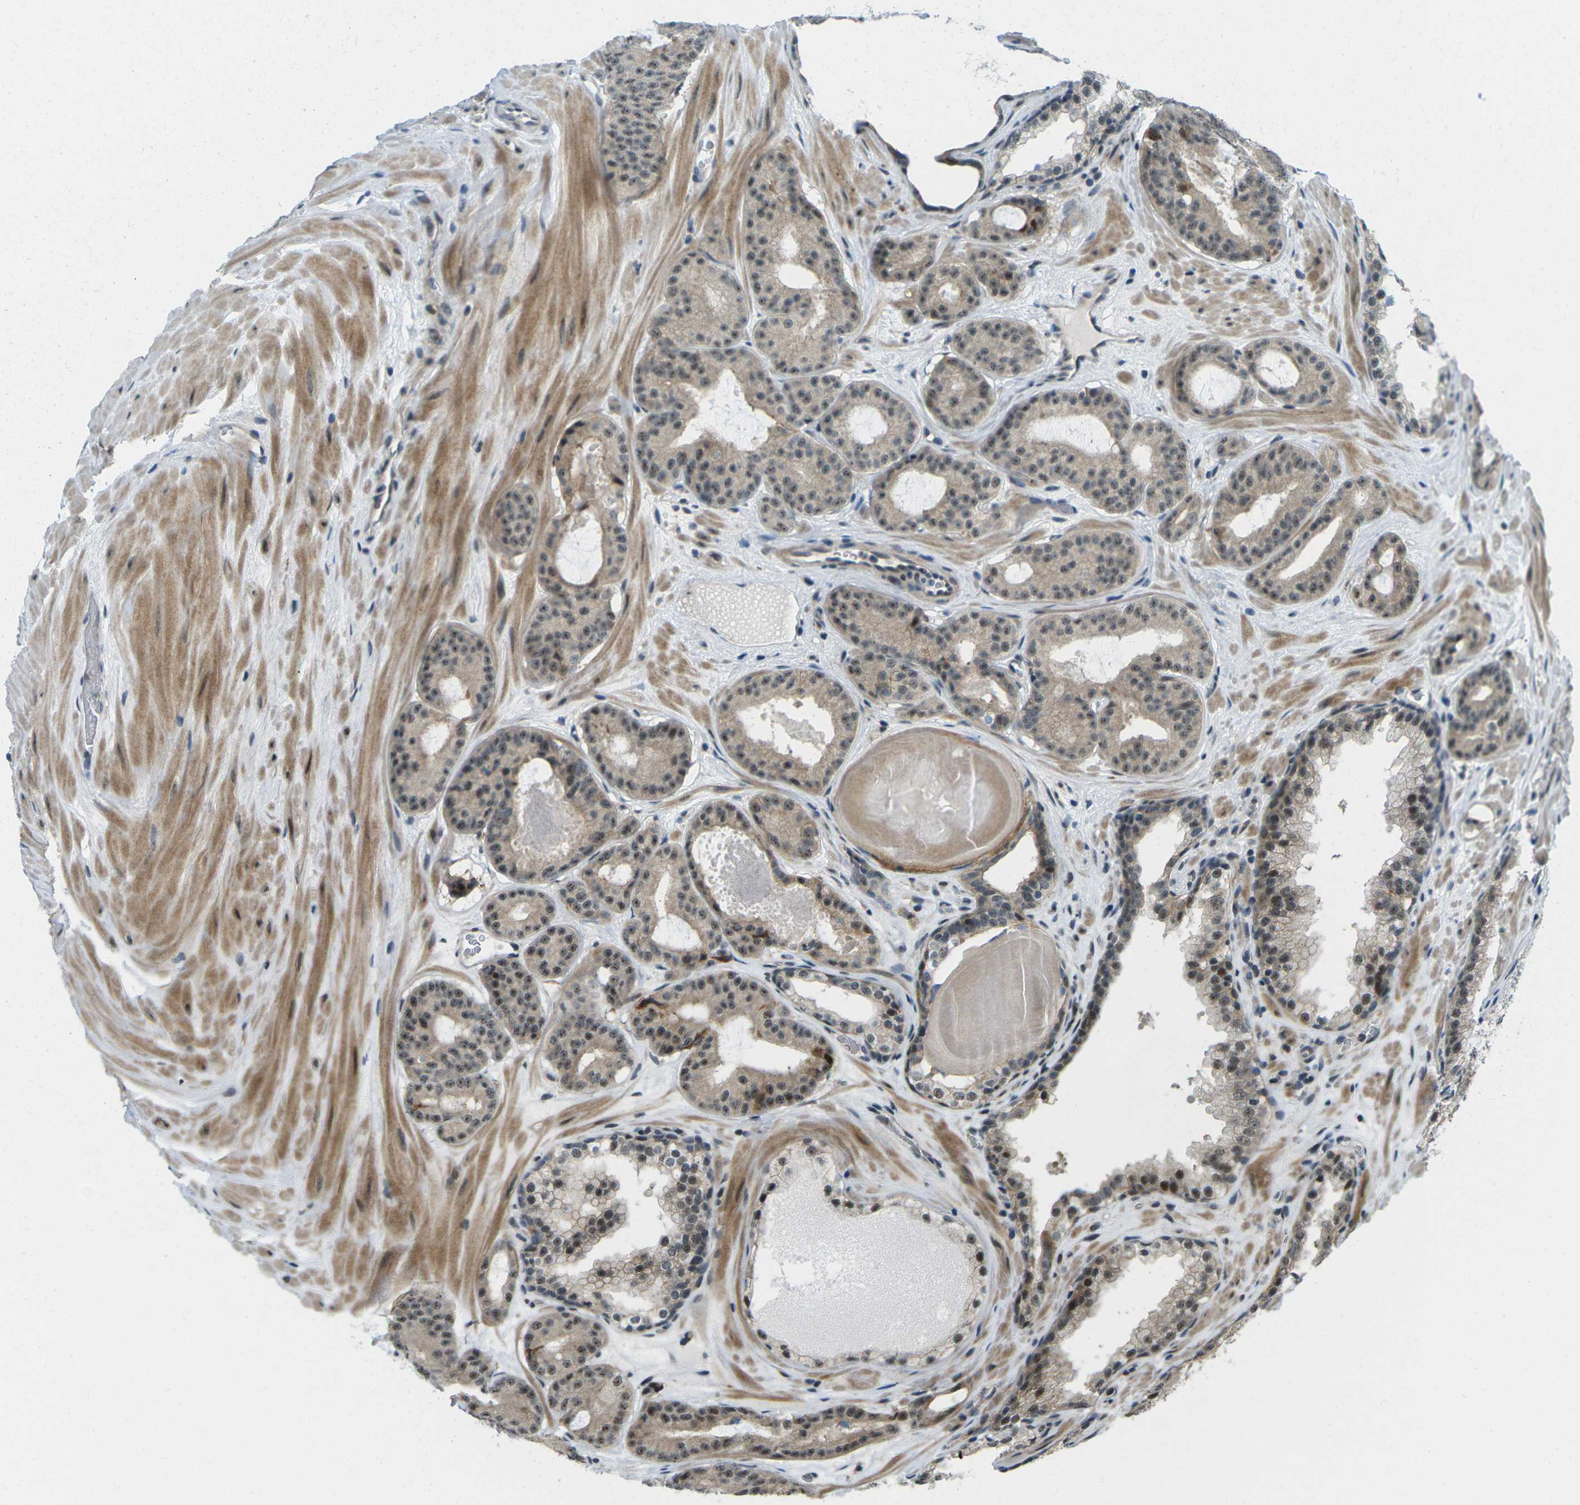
{"staining": {"intensity": "moderate", "quantity": ">75%", "location": "cytoplasmic/membranous,nuclear"}, "tissue": "prostate cancer", "cell_type": "Tumor cells", "image_type": "cancer", "snomed": [{"axis": "morphology", "description": "Adenocarcinoma, High grade"}, {"axis": "topography", "description": "Prostate"}], "caption": "Human high-grade adenocarcinoma (prostate) stained with a protein marker reveals moderate staining in tumor cells.", "gene": "UBE2S", "patient": {"sex": "male", "age": 60}}